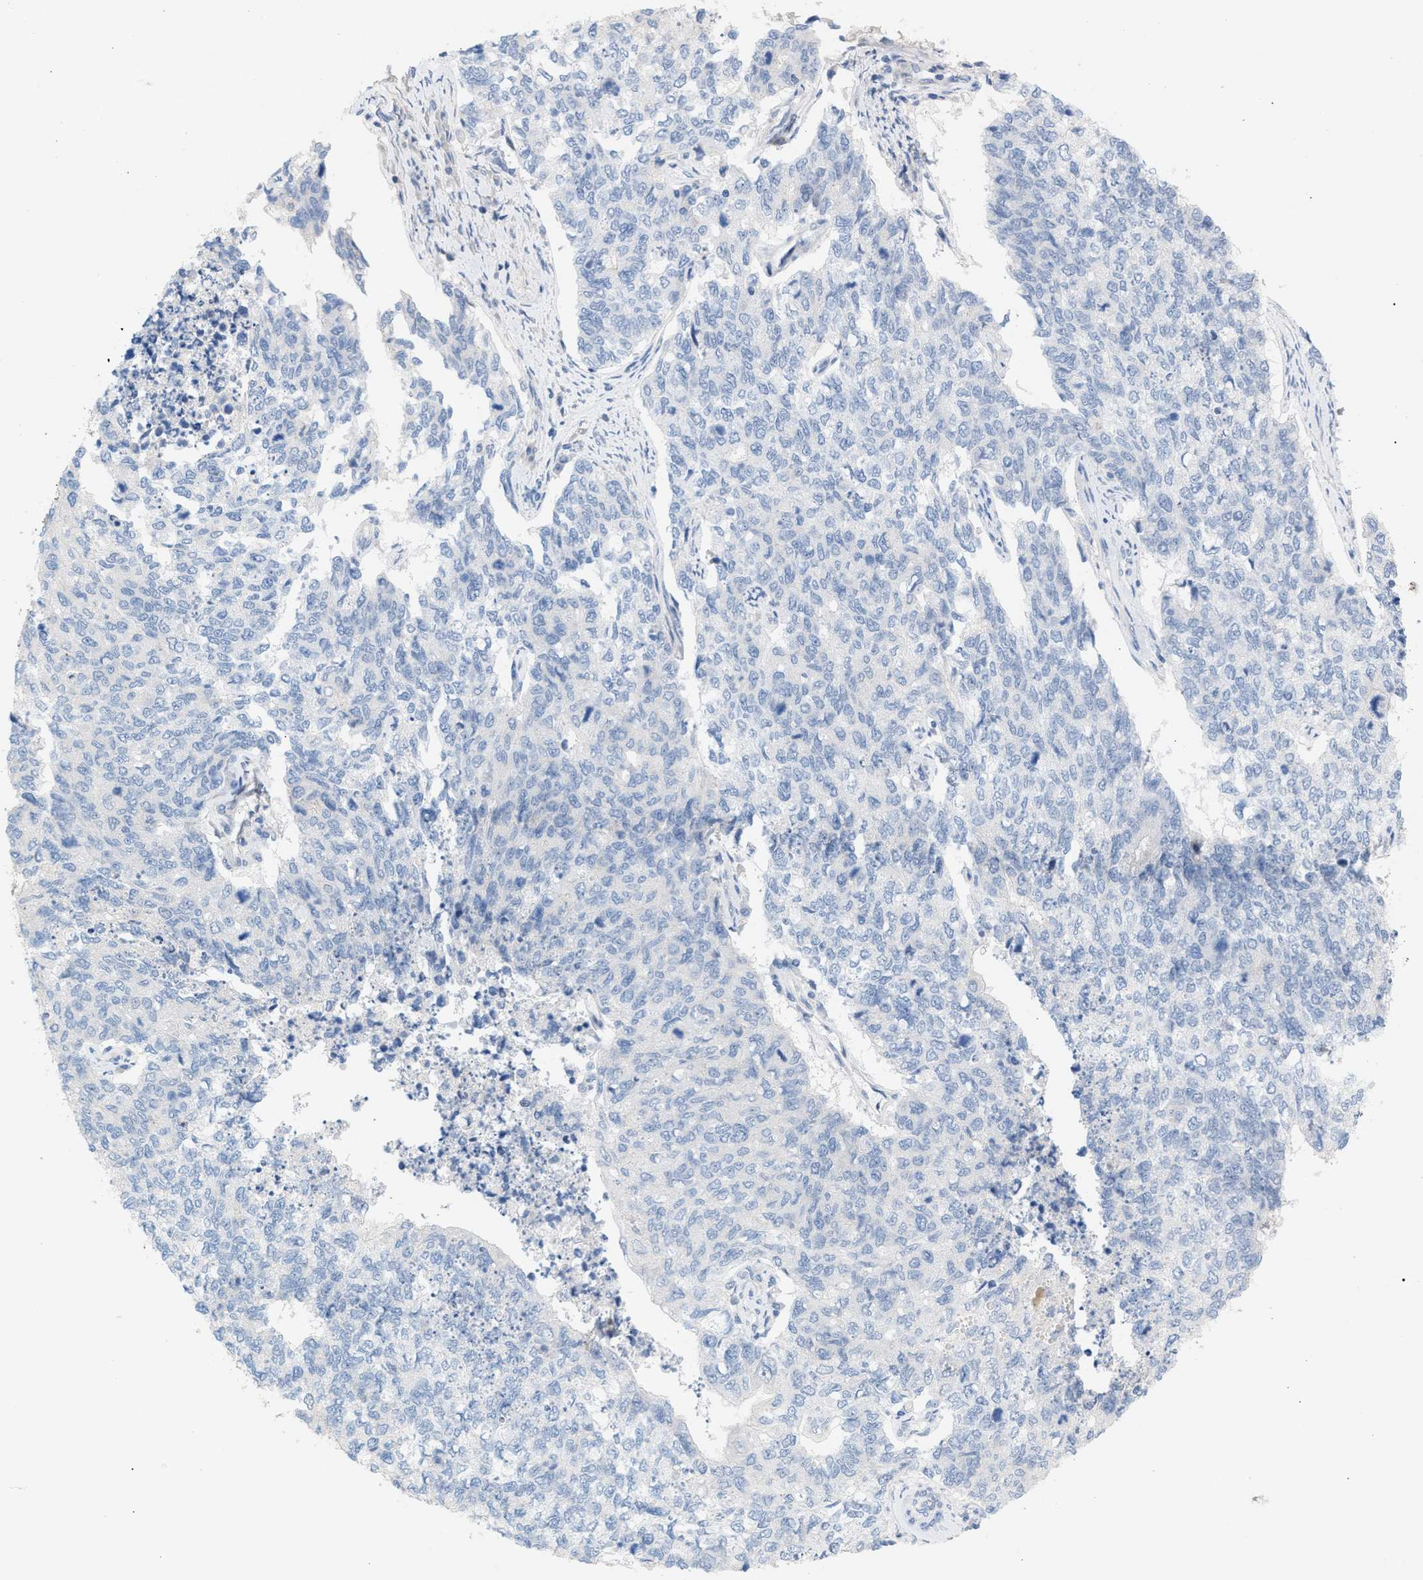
{"staining": {"intensity": "negative", "quantity": "none", "location": "none"}, "tissue": "cervical cancer", "cell_type": "Tumor cells", "image_type": "cancer", "snomed": [{"axis": "morphology", "description": "Squamous cell carcinoma, NOS"}, {"axis": "topography", "description": "Cervix"}], "caption": "This is an immunohistochemistry histopathology image of cervical squamous cell carcinoma. There is no positivity in tumor cells.", "gene": "LRCH1", "patient": {"sex": "female", "age": 63}}